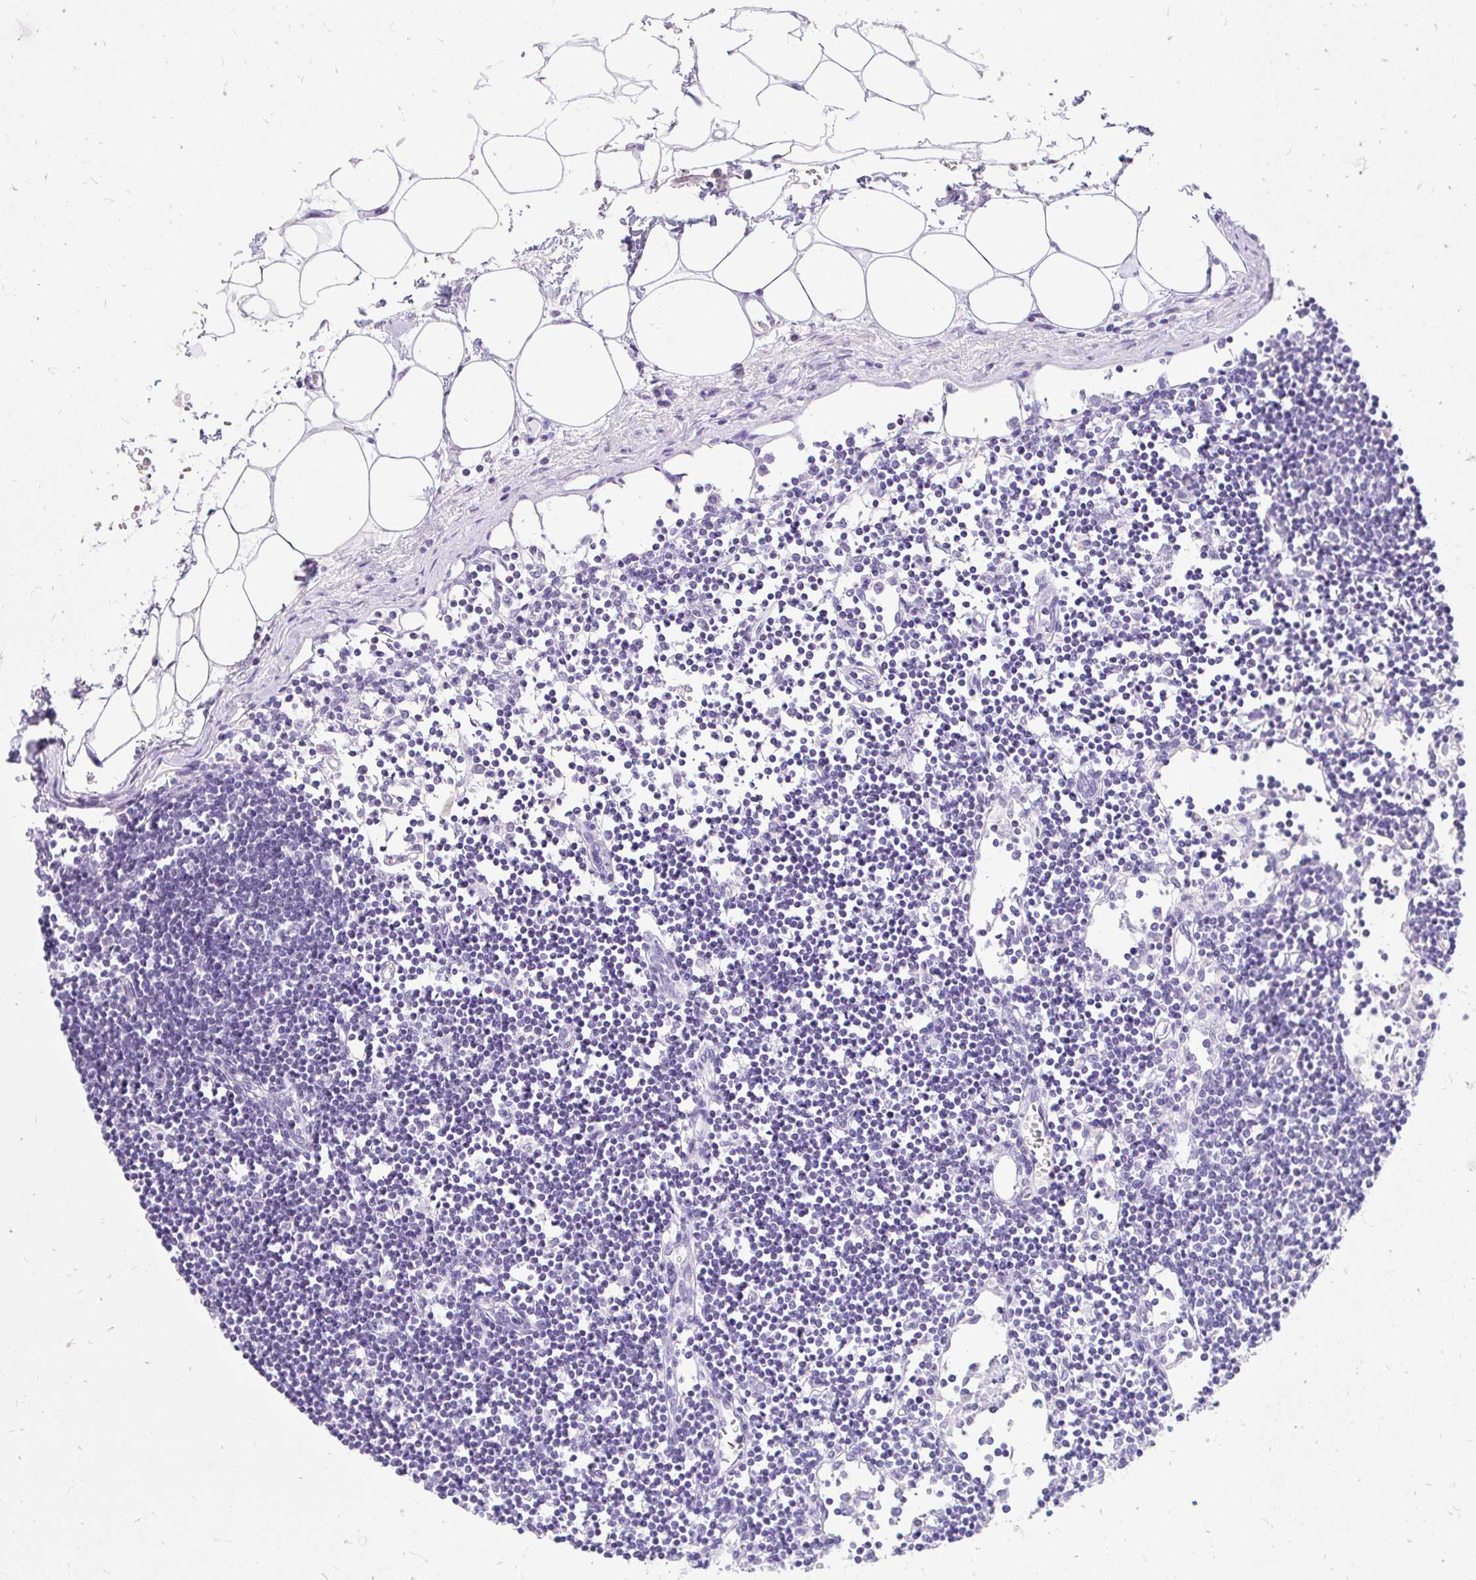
{"staining": {"intensity": "negative", "quantity": "none", "location": "none"}, "tissue": "lymph node", "cell_type": "Germinal center cells", "image_type": "normal", "snomed": [{"axis": "morphology", "description": "Normal tissue, NOS"}, {"axis": "topography", "description": "Lymph node"}], "caption": "This is a histopathology image of IHC staining of normal lymph node, which shows no positivity in germinal center cells.", "gene": "FATE1", "patient": {"sex": "female", "age": 65}}